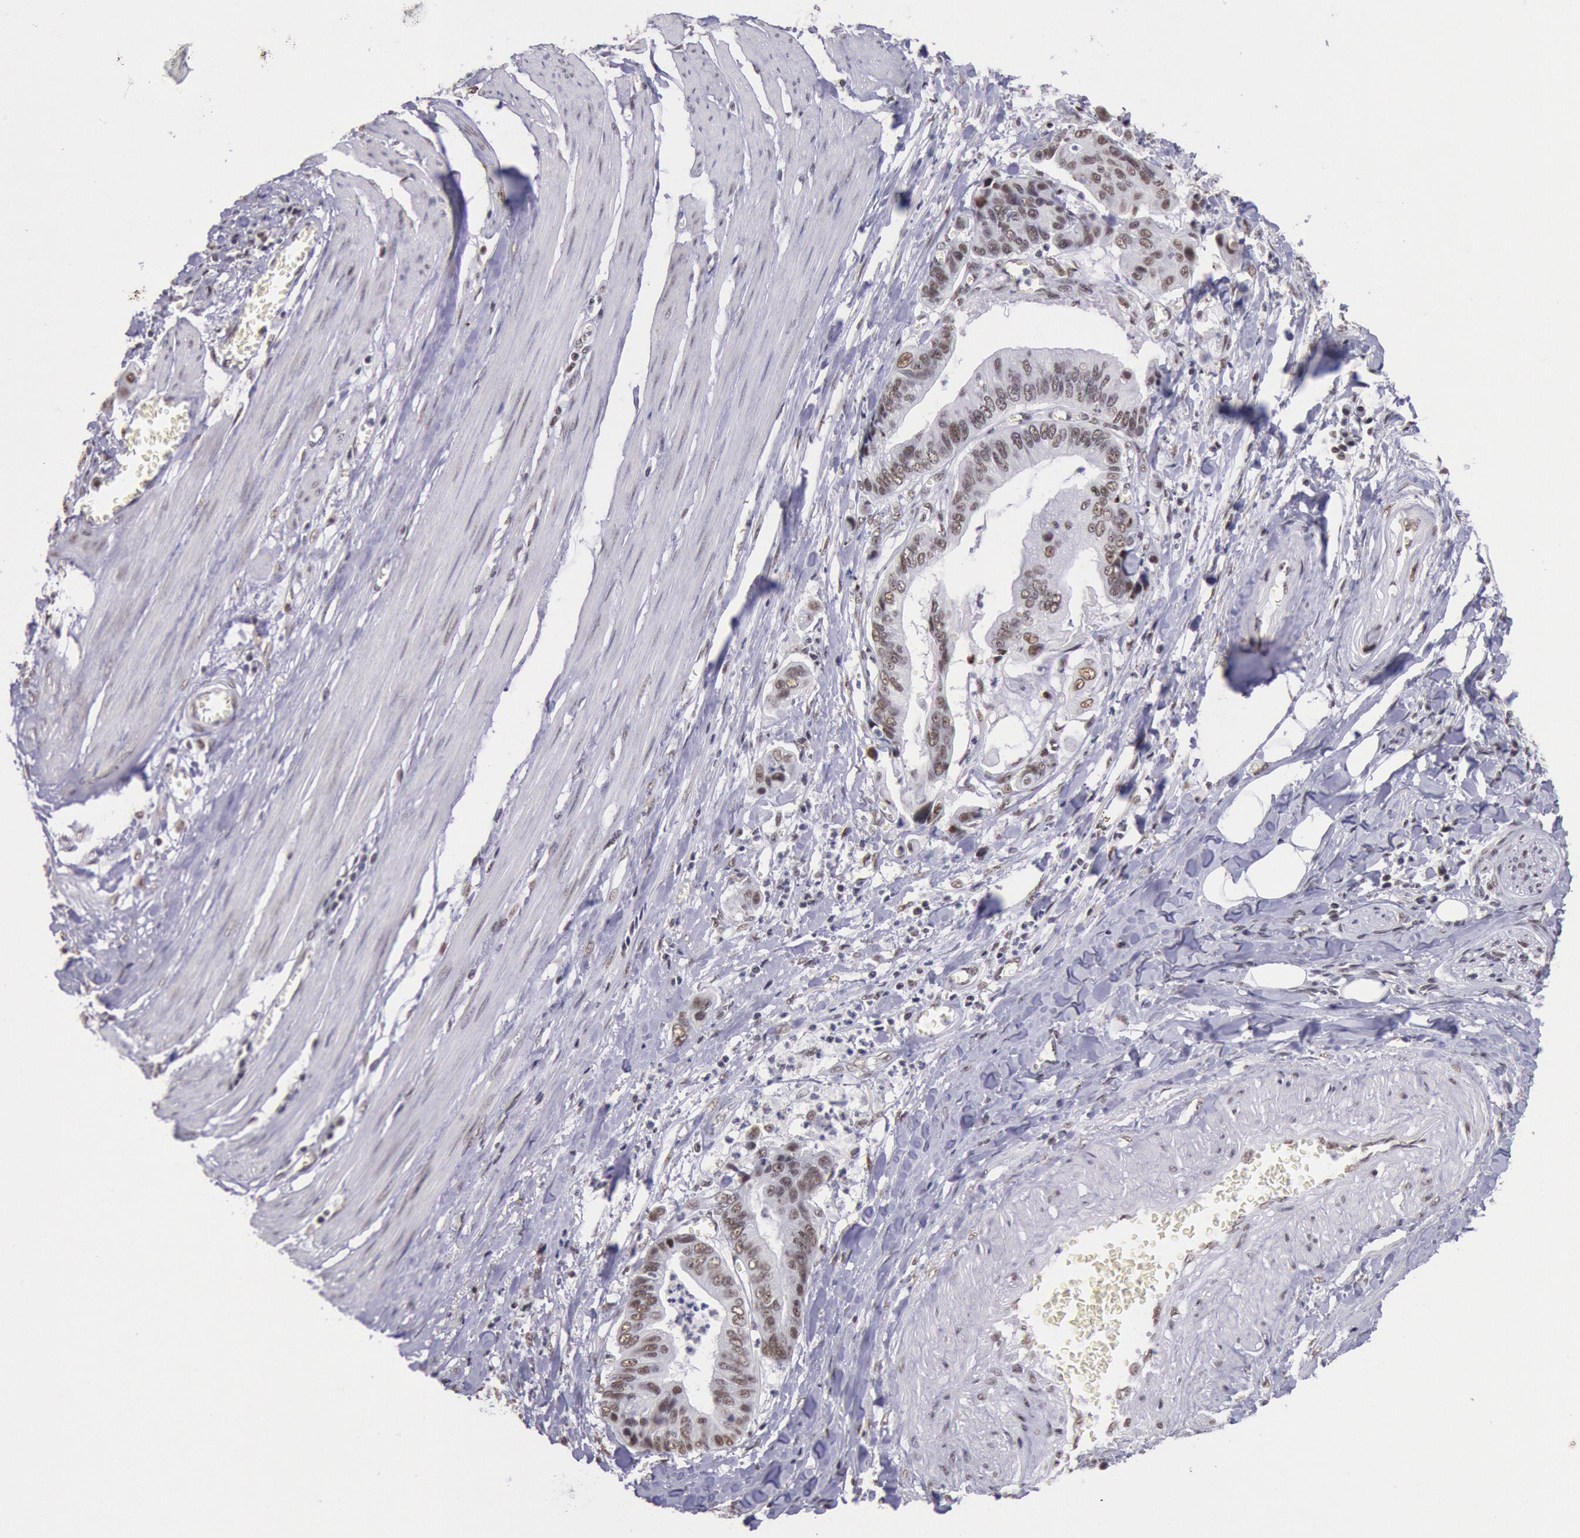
{"staining": {"intensity": "moderate", "quantity": ">75%", "location": "nuclear"}, "tissue": "stomach cancer", "cell_type": "Tumor cells", "image_type": "cancer", "snomed": [{"axis": "morphology", "description": "Adenocarcinoma, NOS"}, {"axis": "topography", "description": "Stomach, upper"}], "caption": "Stomach adenocarcinoma tissue reveals moderate nuclear expression in approximately >75% of tumor cells", "gene": "SNRPD3", "patient": {"sex": "male", "age": 80}}